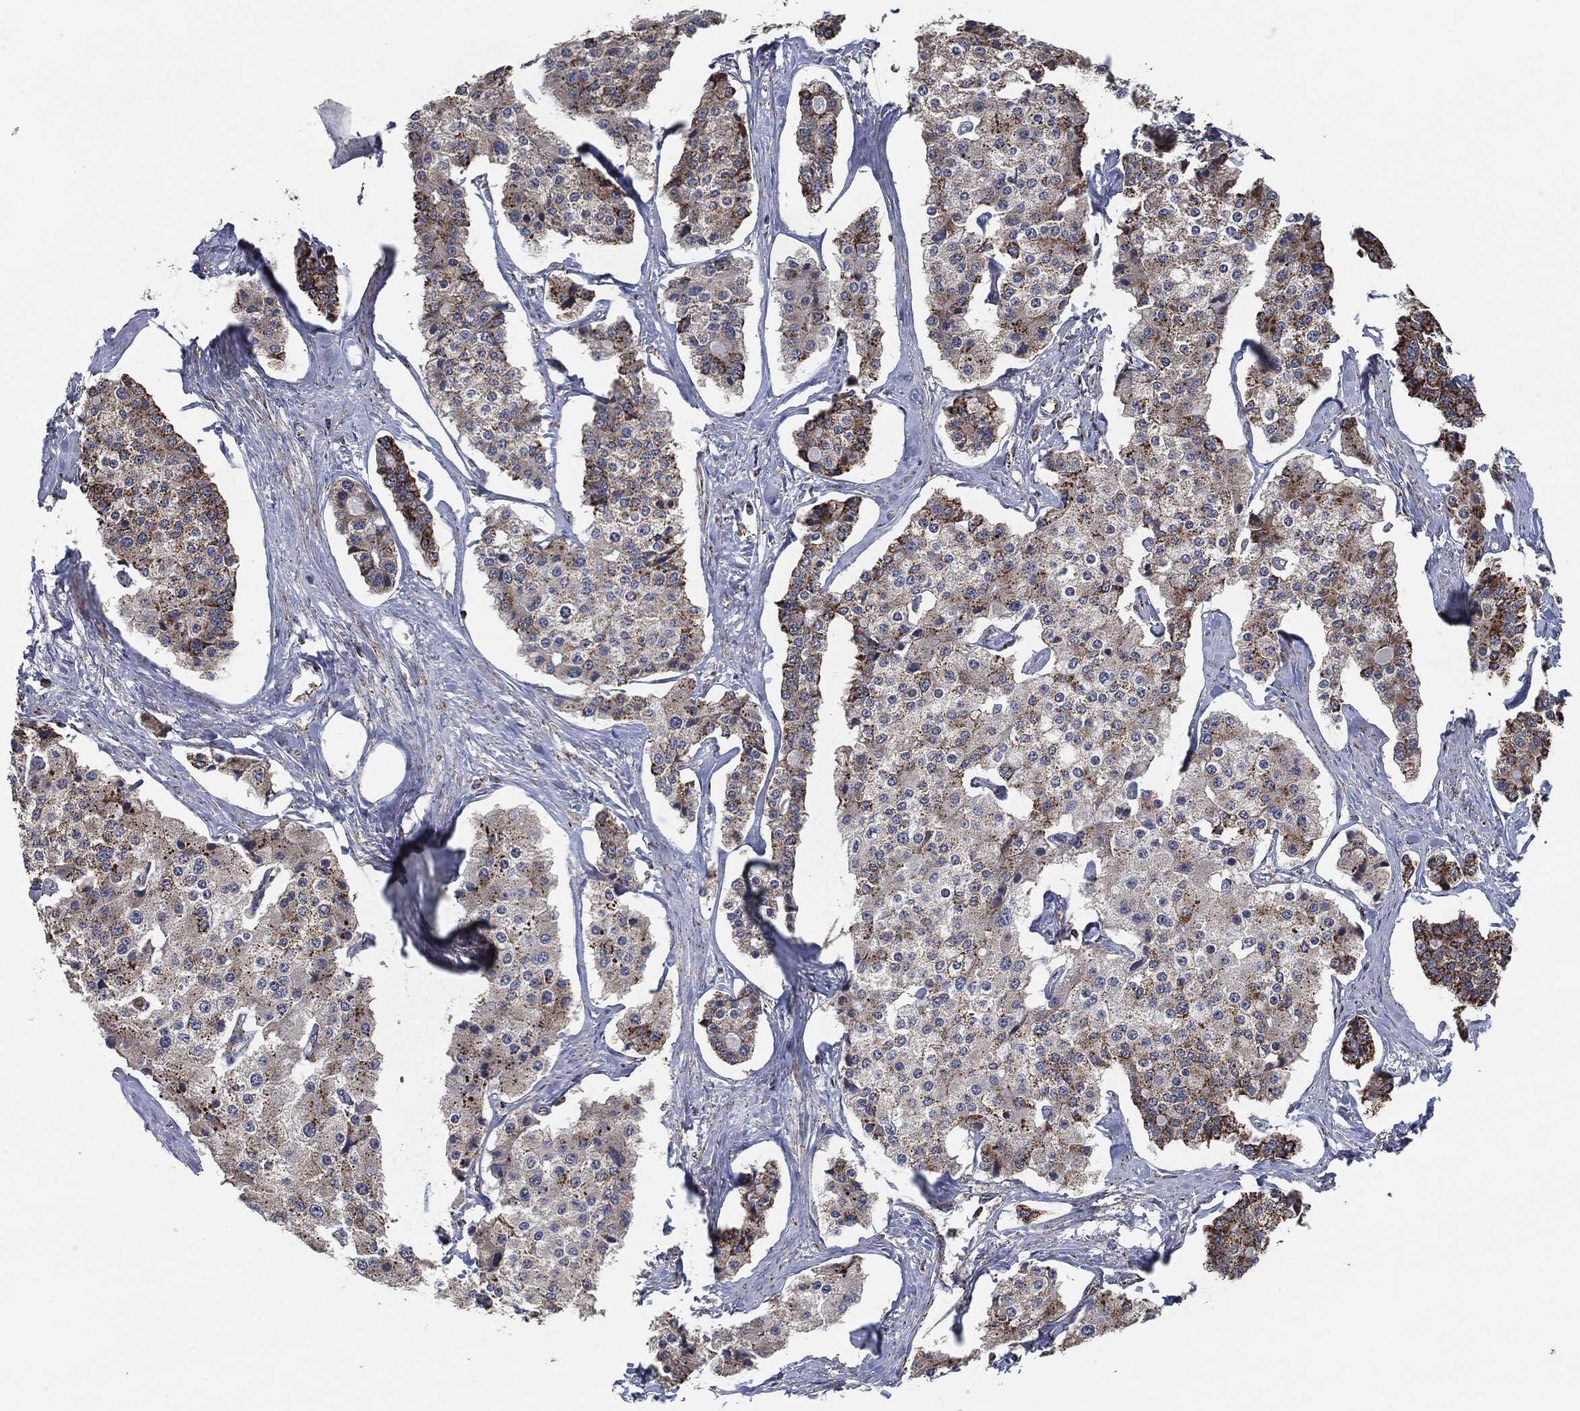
{"staining": {"intensity": "strong", "quantity": "<25%", "location": "cytoplasmic/membranous"}, "tissue": "carcinoid", "cell_type": "Tumor cells", "image_type": "cancer", "snomed": [{"axis": "morphology", "description": "Carcinoid, malignant, NOS"}, {"axis": "topography", "description": "Small intestine"}], "caption": "Carcinoid stained for a protein (brown) demonstrates strong cytoplasmic/membranous positive positivity in about <25% of tumor cells.", "gene": "NDUFV2", "patient": {"sex": "female", "age": 65}}